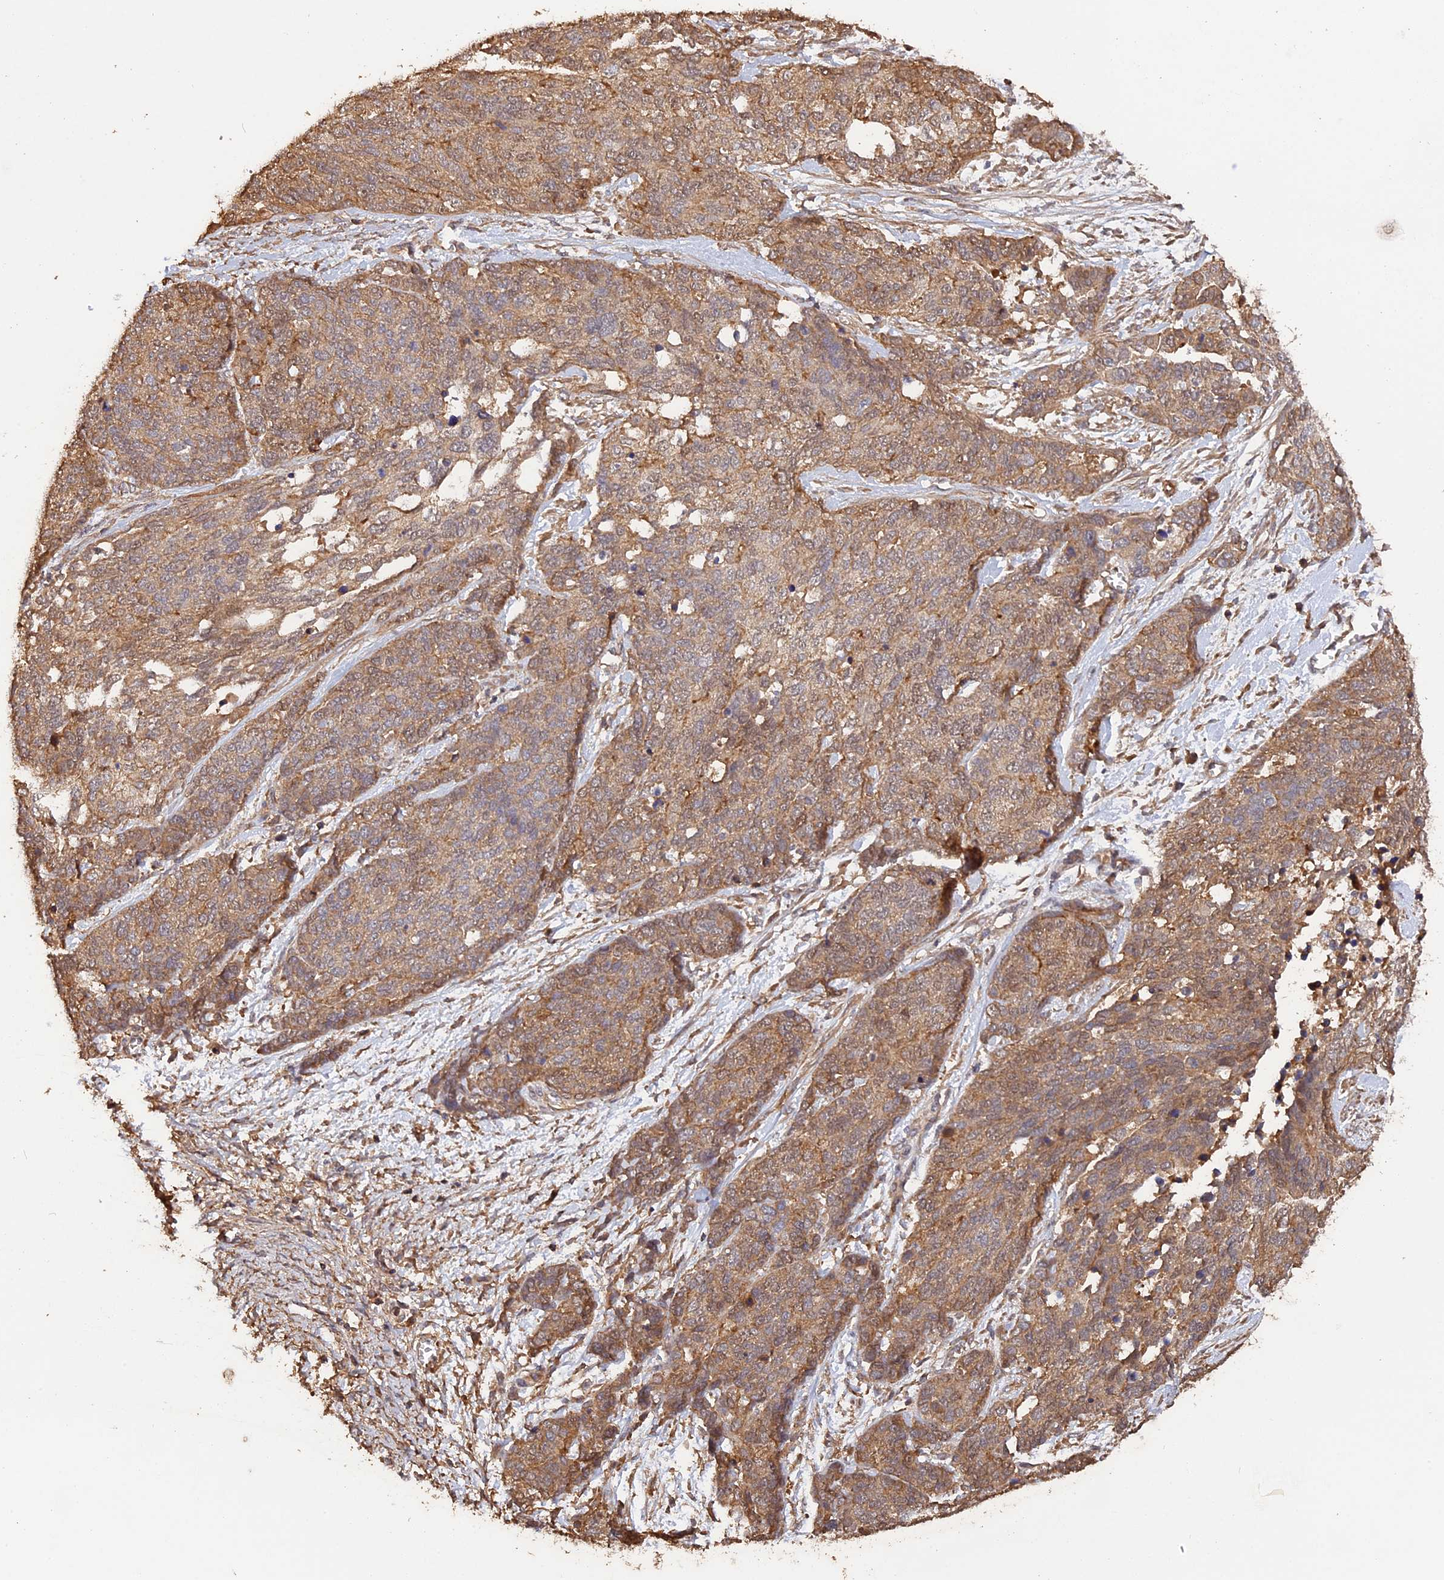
{"staining": {"intensity": "moderate", "quantity": ">75%", "location": "cytoplasmic/membranous"}, "tissue": "ovarian cancer", "cell_type": "Tumor cells", "image_type": "cancer", "snomed": [{"axis": "morphology", "description": "Cystadenocarcinoma, serous, NOS"}, {"axis": "topography", "description": "Ovary"}], "caption": "Protein positivity by immunohistochemistry exhibits moderate cytoplasmic/membranous staining in approximately >75% of tumor cells in ovarian cancer (serous cystadenocarcinoma). Immunohistochemistry stains the protein of interest in brown and the nuclei are stained blue.", "gene": "RASAL1", "patient": {"sex": "female", "age": 44}}